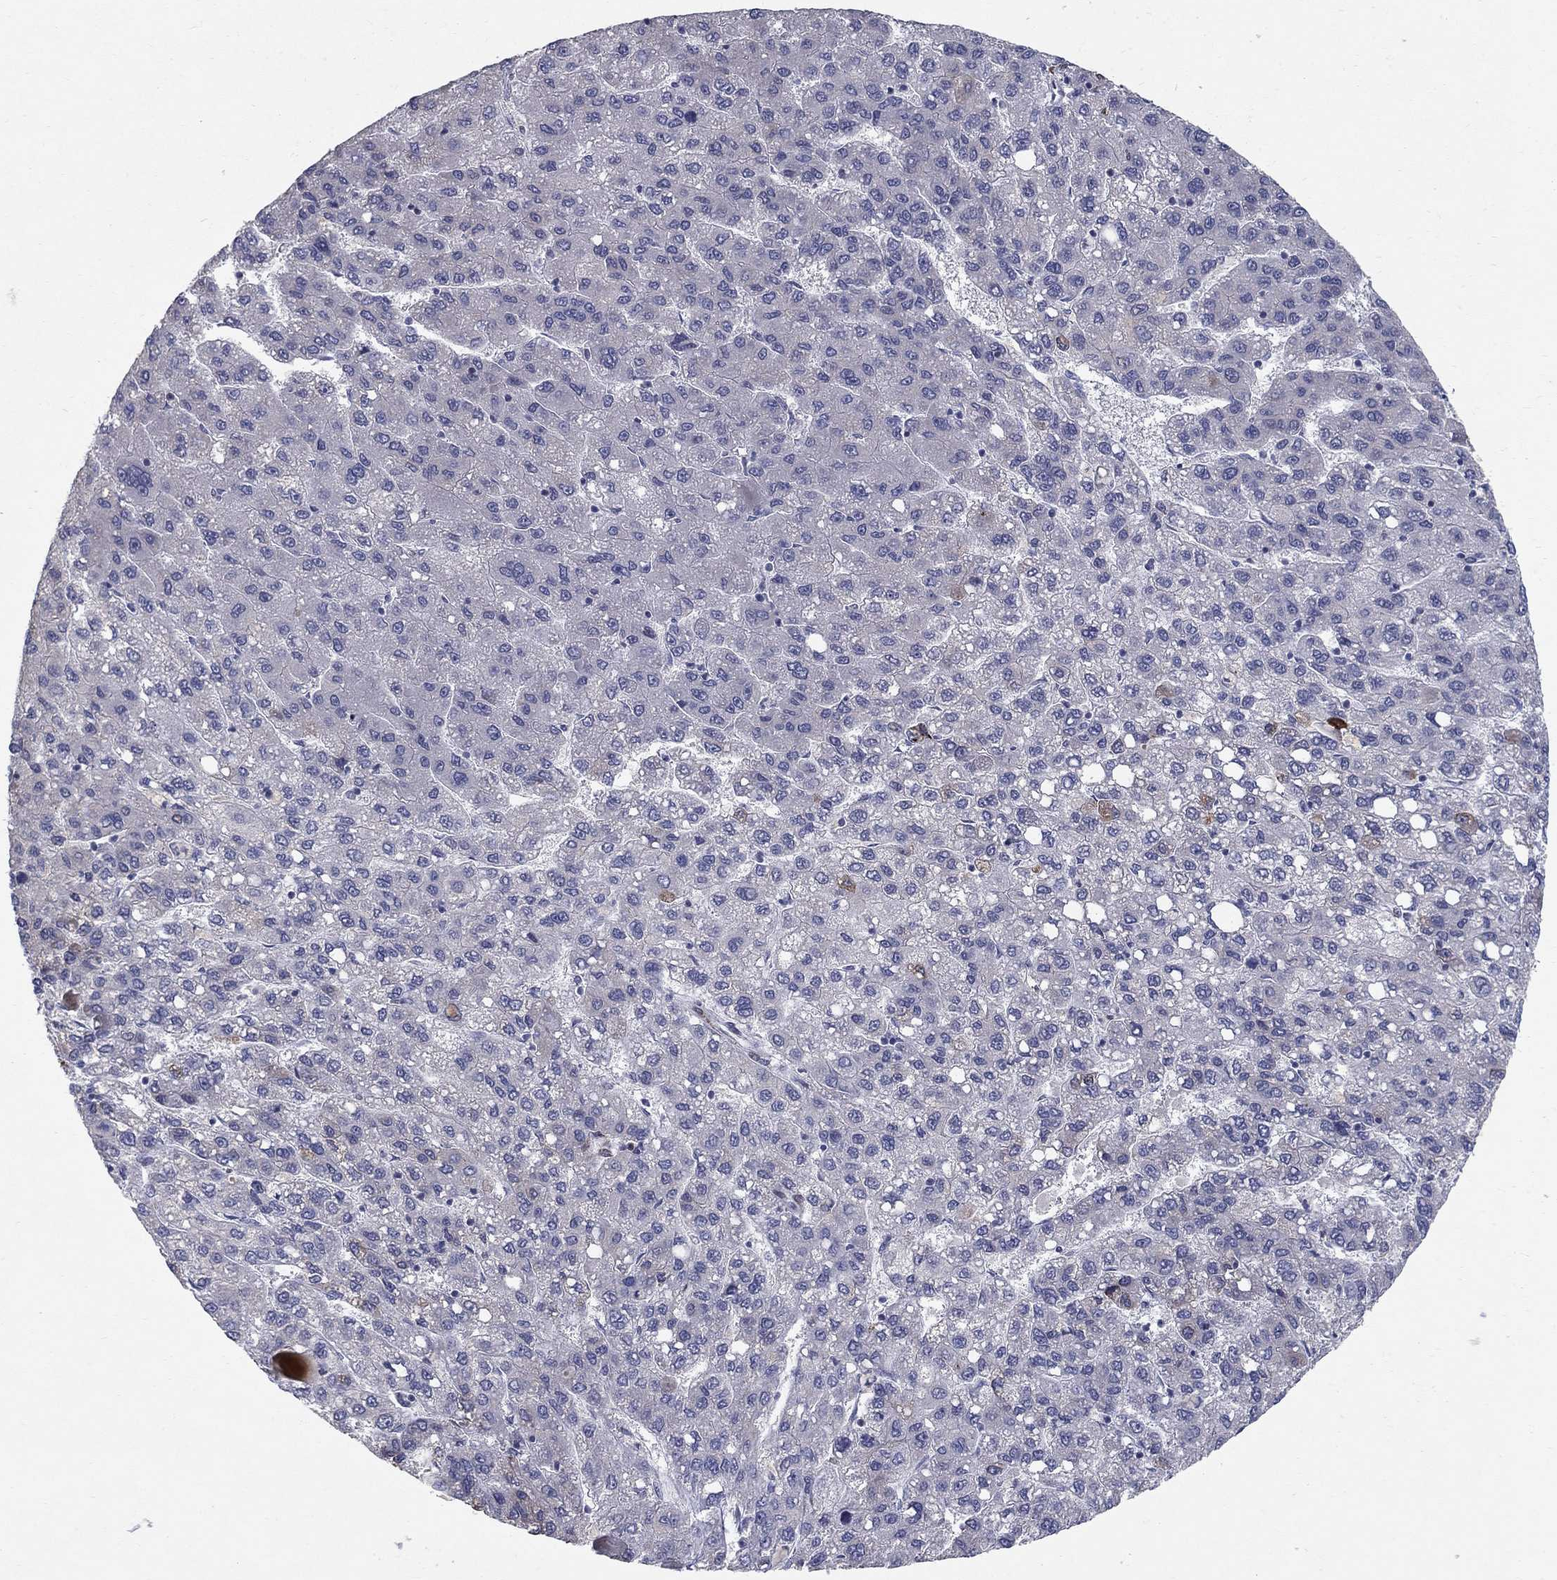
{"staining": {"intensity": "negative", "quantity": "none", "location": "none"}, "tissue": "liver cancer", "cell_type": "Tumor cells", "image_type": "cancer", "snomed": [{"axis": "morphology", "description": "Carcinoma, Hepatocellular, NOS"}, {"axis": "topography", "description": "Liver"}], "caption": "IHC image of neoplastic tissue: human hepatocellular carcinoma (liver) stained with DAB (3,3'-diaminobenzidine) demonstrates no significant protein expression in tumor cells.", "gene": "NTRK2", "patient": {"sex": "female", "age": 82}}